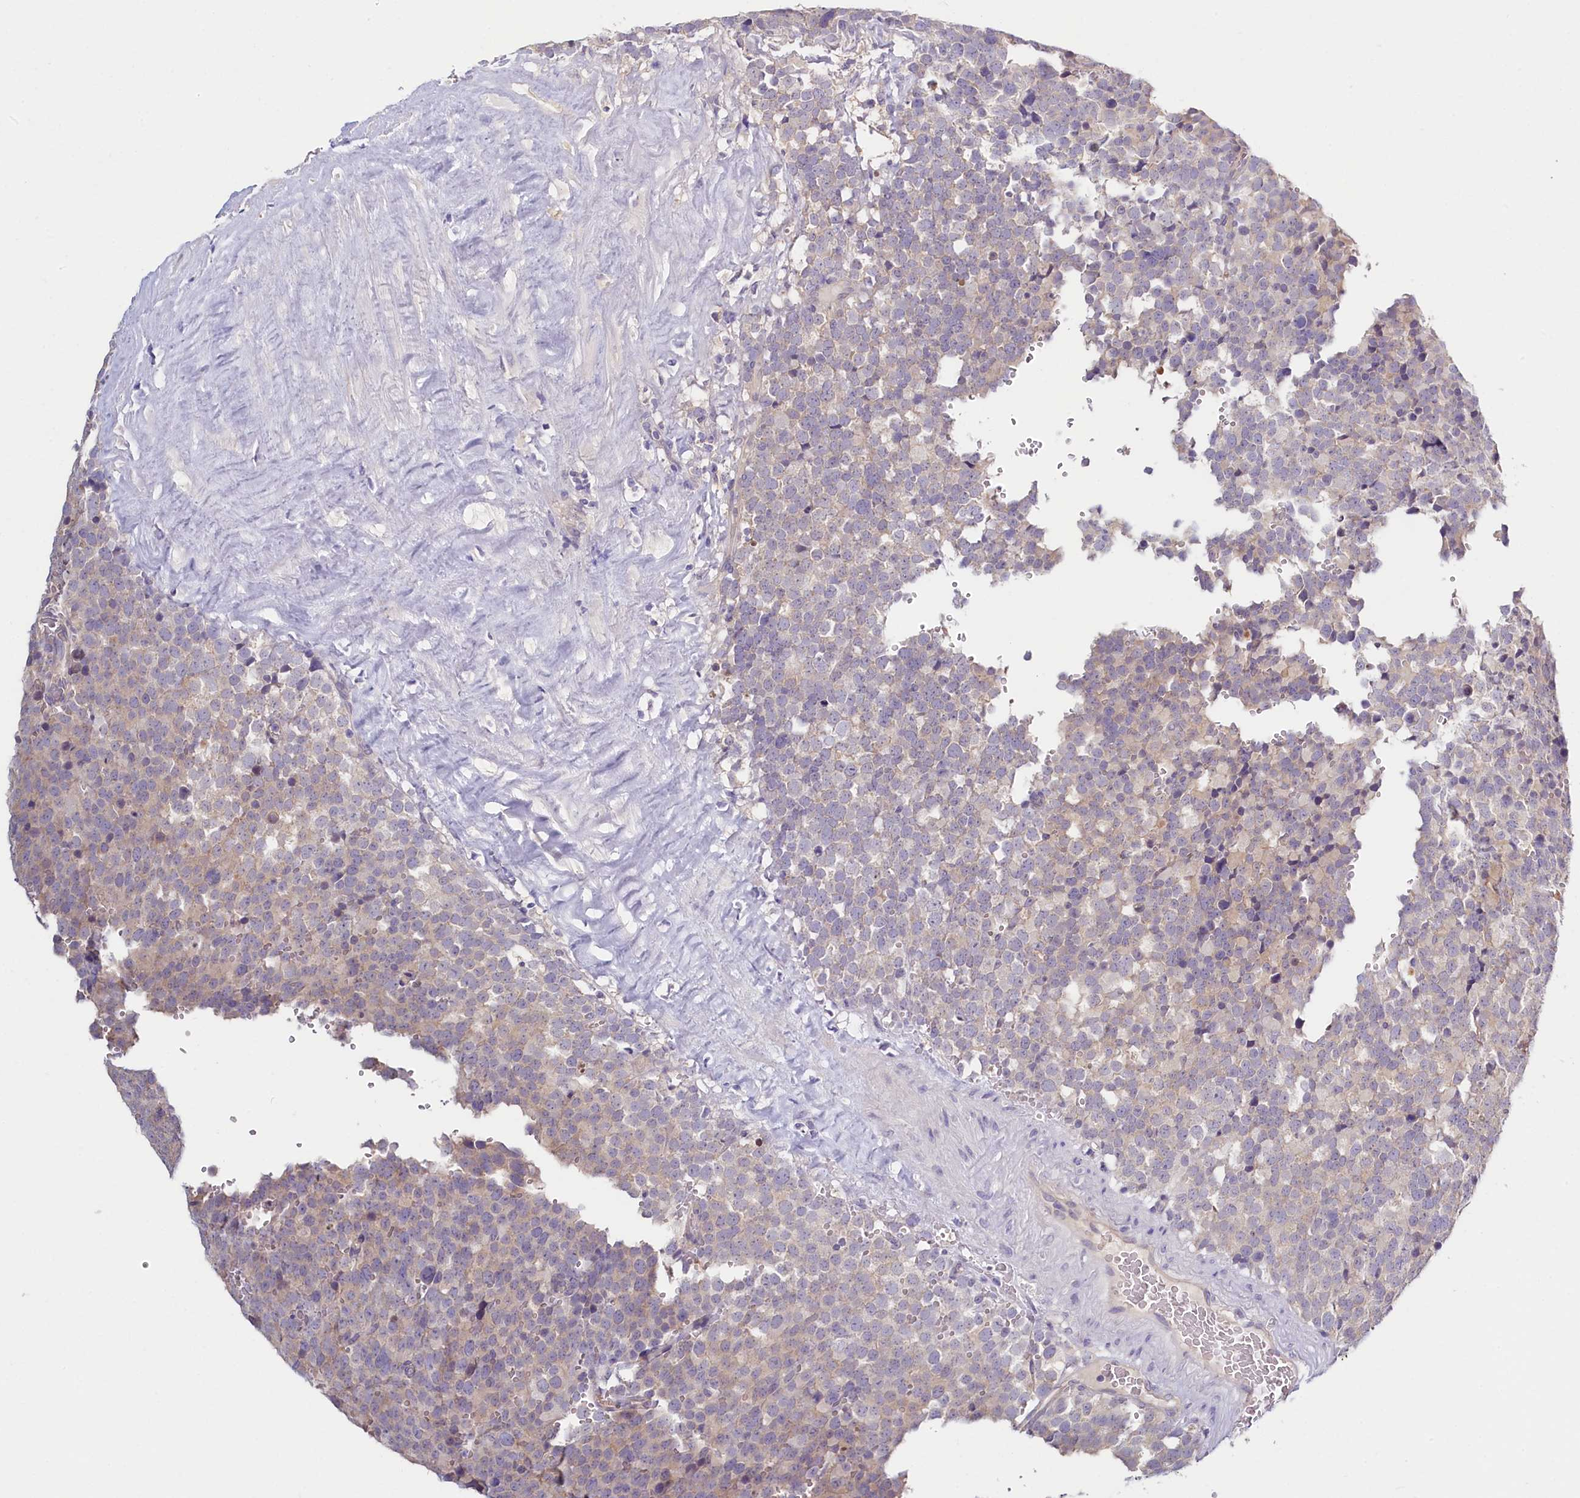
{"staining": {"intensity": "weak", "quantity": "<25%", "location": "cytoplasmic/membranous"}, "tissue": "testis cancer", "cell_type": "Tumor cells", "image_type": "cancer", "snomed": [{"axis": "morphology", "description": "Seminoma, NOS"}, {"axis": "topography", "description": "Testis"}], "caption": "Immunohistochemistry histopathology image of neoplastic tissue: human testis seminoma stained with DAB (3,3'-diaminobenzidine) displays no significant protein positivity in tumor cells.", "gene": "PDE6D", "patient": {"sex": "male", "age": 71}}